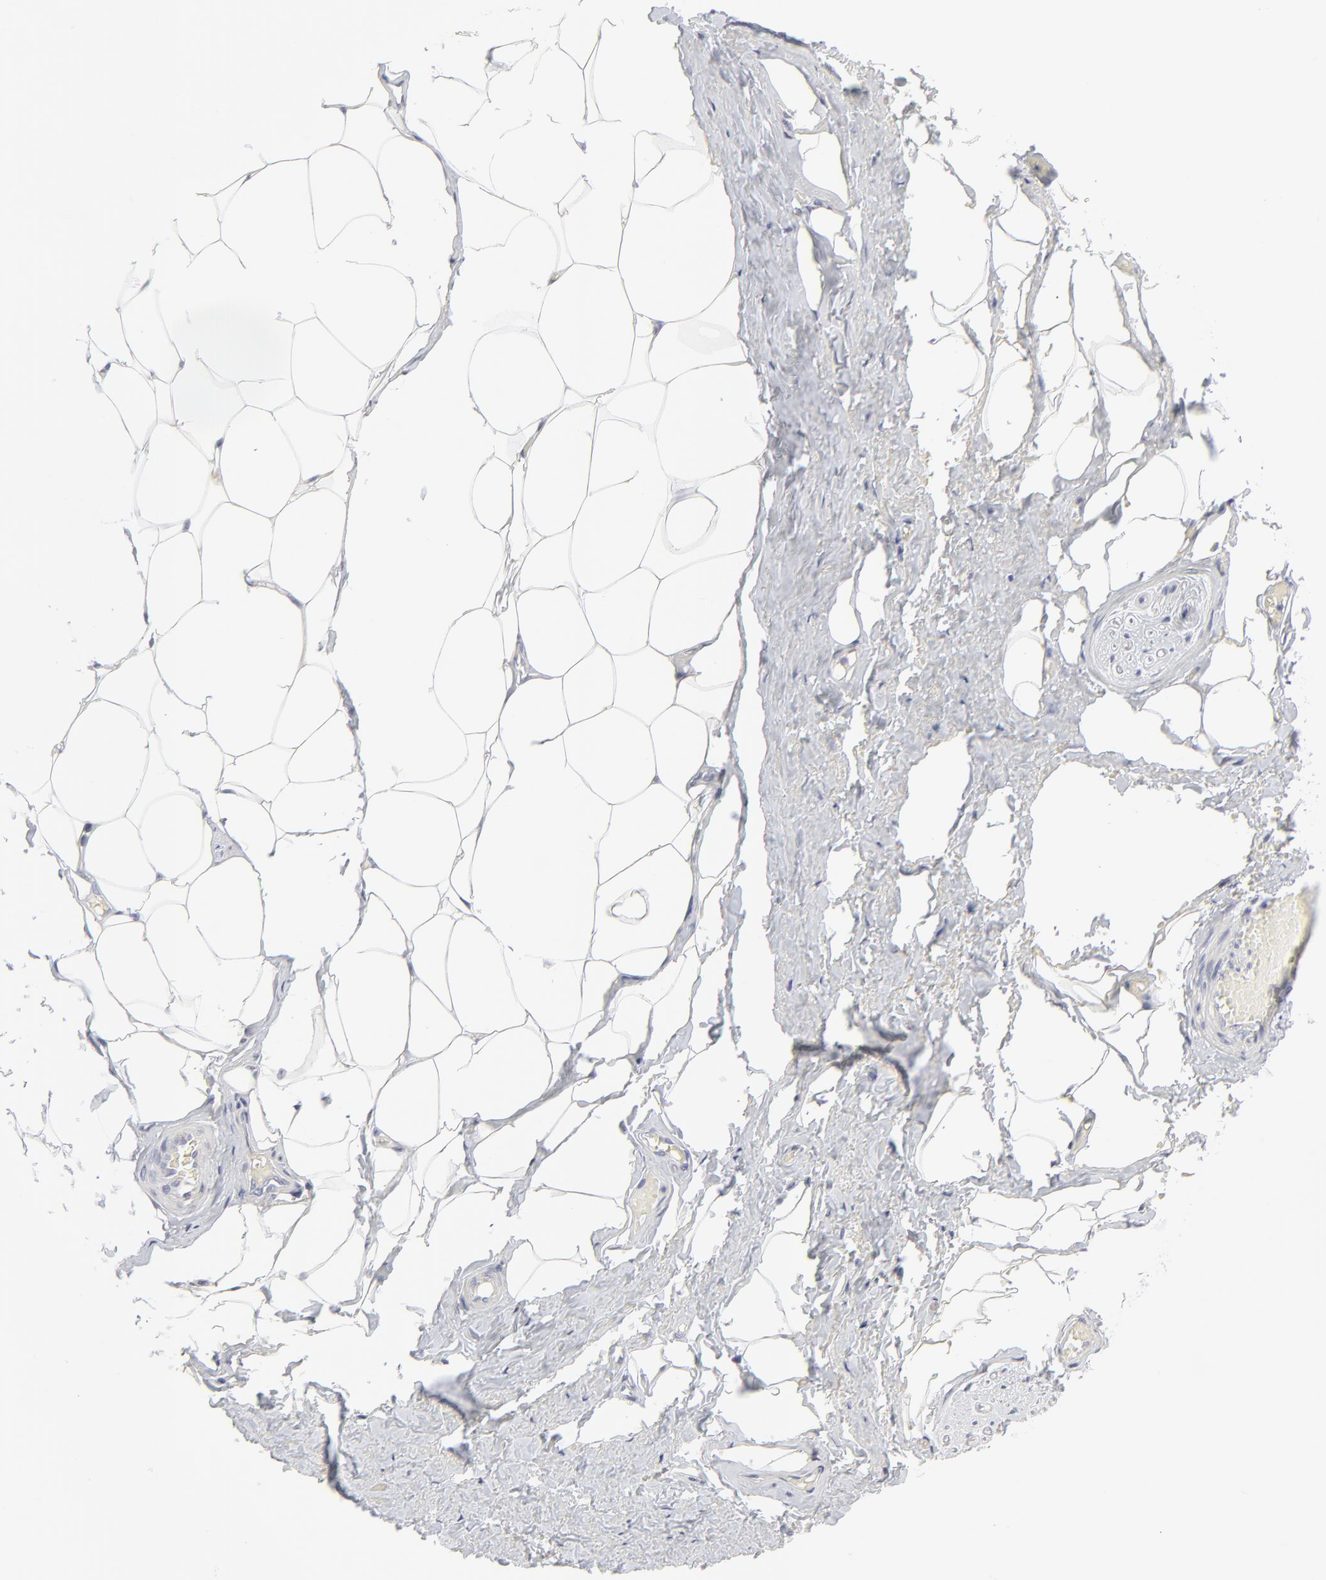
{"staining": {"intensity": "negative", "quantity": "none", "location": "none"}, "tissue": "adipose tissue", "cell_type": "Adipocytes", "image_type": "normal", "snomed": [{"axis": "morphology", "description": "Normal tissue, NOS"}, {"axis": "topography", "description": "Soft tissue"}, {"axis": "topography", "description": "Peripheral nerve tissue"}], "caption": "A micrograph of adipose tissue stained for a protein reveals no brown staining in adipocytes.", "gene": "TRIM22", "patient": {"sex": "female", "age": 68}}